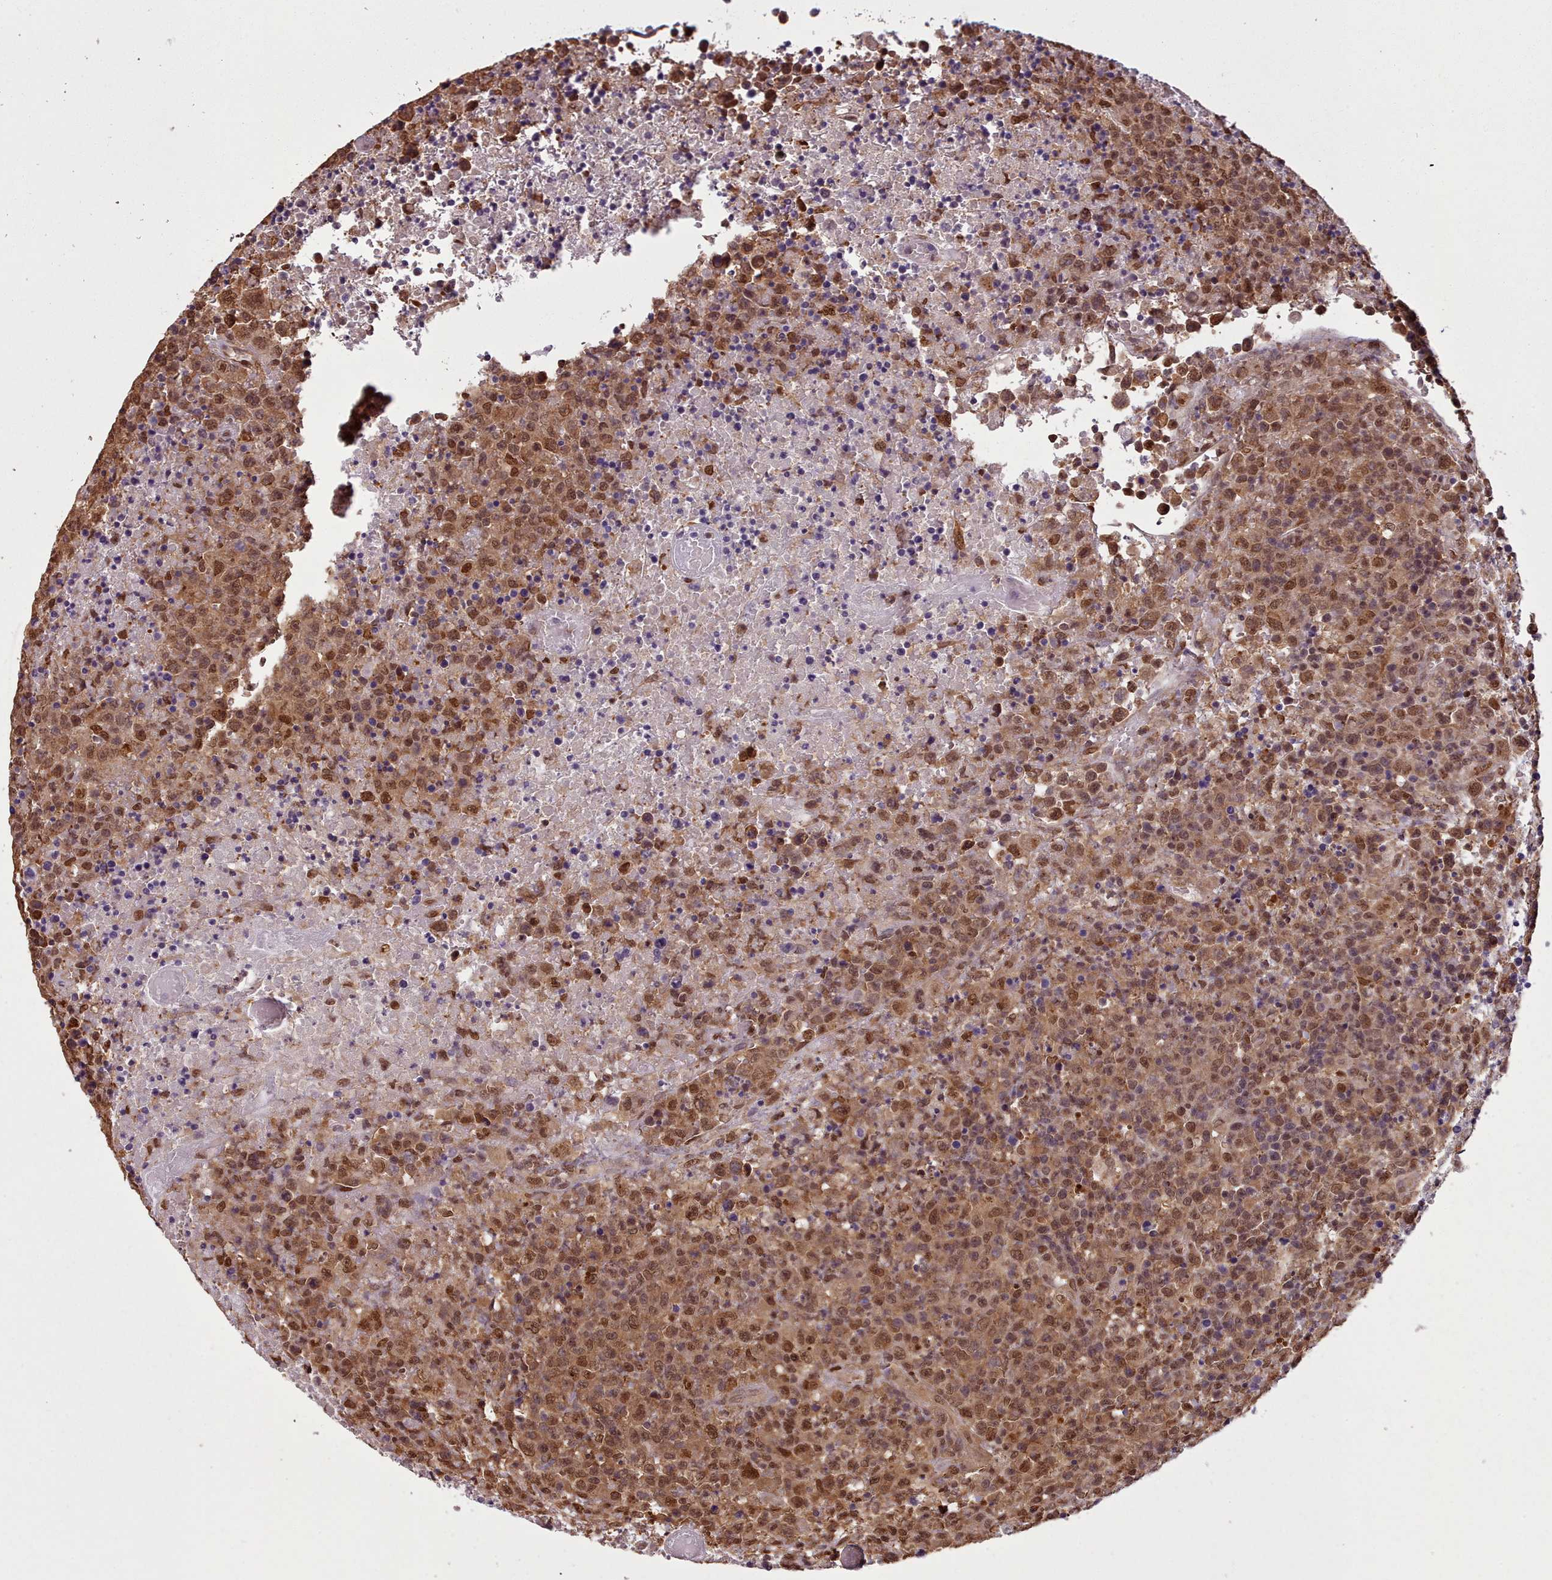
{"staining": {"intensity": "moderate", "quantity": ">75%", "location": "cytoplasmic/membranous,nuclear"}, "tissue": "lymphoma", "cell_type": "Tumor cells", "image_type": "cancer", "snomed": [{"axis": "morphology", "description": "Malignant lymphoma, non-Hodgkin's type, High grade"}, {"axis": "topography", "description": "Lymph node"}], "caption": "Immunohistochemistry of malignant lymphoma, non-Hodgkin's type (high-grade) exhibits medium levels of moderate cytoplasmic/membranous and nuclear expression in approximately >75% of tumor cells.", "gene": "RPS27A", "patient": {"sex": "male", "age": 16}}